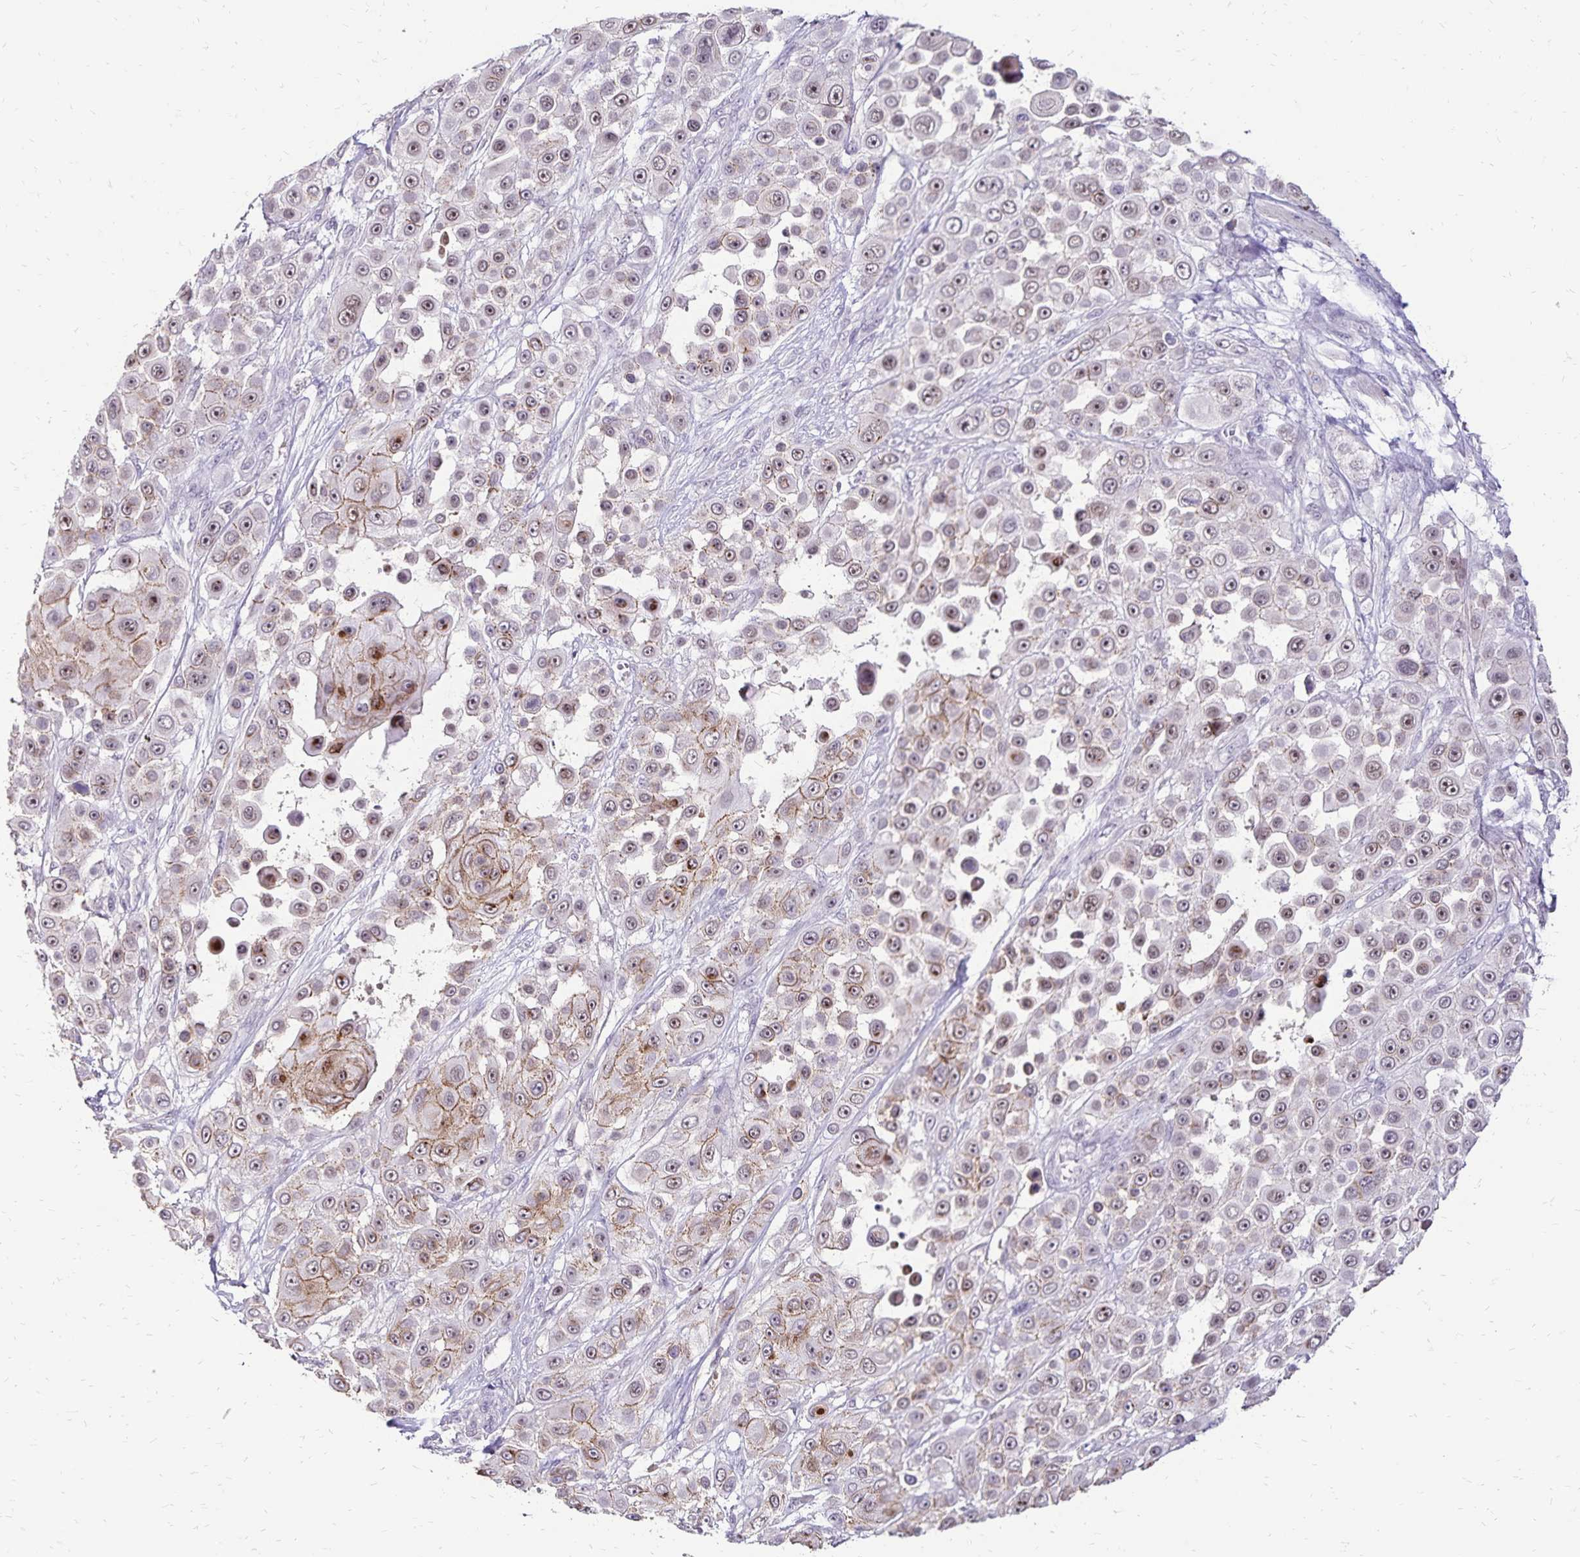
{"staining": {"intensity": "moderate", "quantity": ">75%", "location": "cytoplasmic/membranous"}, "tissue": "skin cancer", "cell_type": "Tumor cells", "image_type": "cancer", "snomed": [{"axis": "morphology", "description": "Squamous cell carcinoma, NOS"}, {"axis": "topography", "description": "Skin"}], "caption": "Immunohistochemical staining of skin squamous cell carcinoma shows moderate cytoplasmic/membranous protein expression in approximately >75% of tumor cells. (Brightfield microscopy of DAB IHC at high magnification).", "gene": "POLB", "patient": {"sex": "male", "age": 67}}